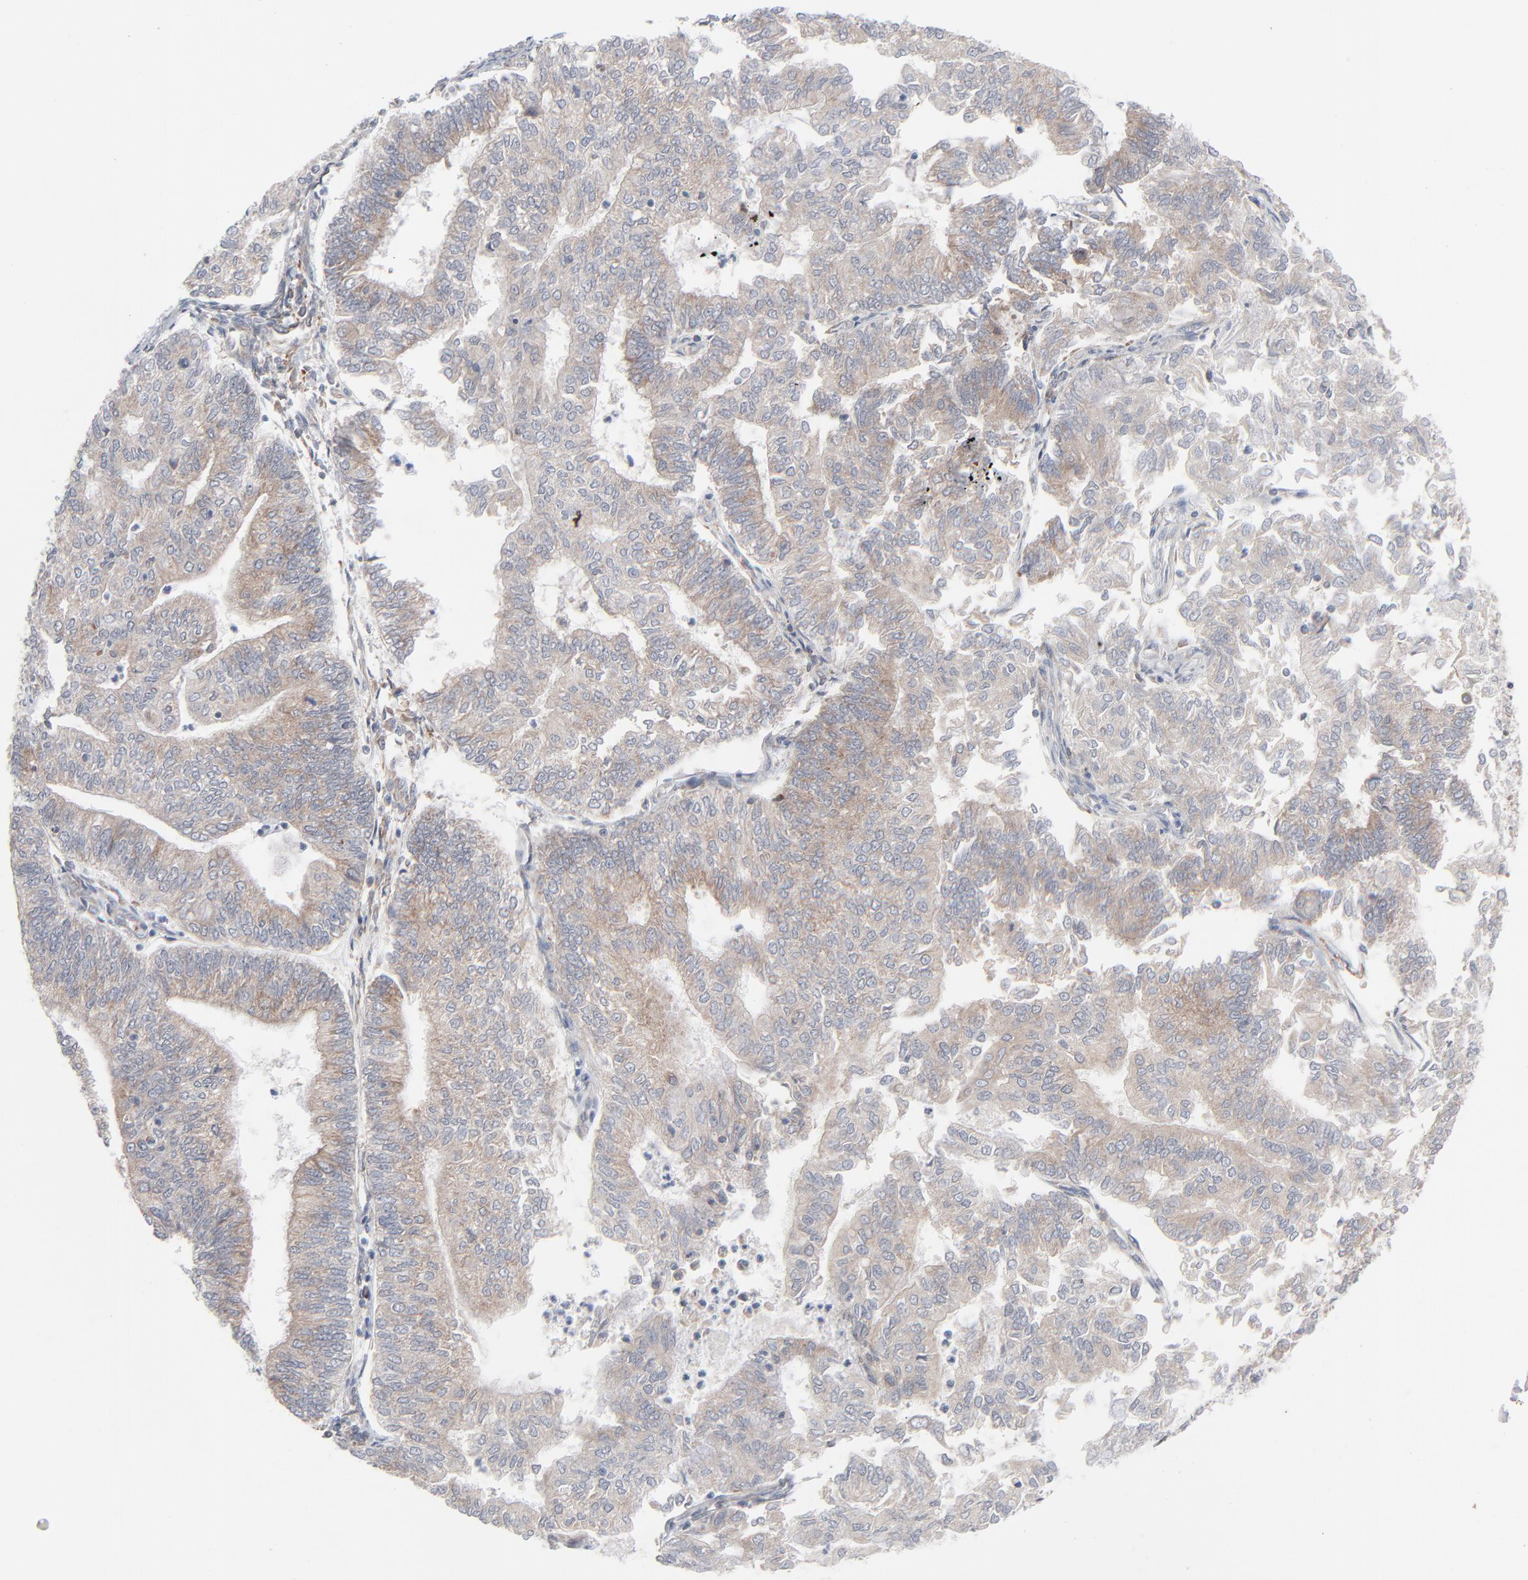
{"staining": {"intensity": "weak", "quantity": ">75%", "location": "cytoplasmic/membranous"}, "tissue": "endometrial cancer", "cell_type": "Tumor cells", "image_type": "cancer", "snomed": [{"axis": "morphology", "description": "Adenocarcinoma, NOS"}, {"axis": "topography", "description": "Endometrium"}], "caption": "Immunohistochemistry (IHC) (DAB (3,3'-diaminobenzidine)) staining of endometrial cancer (adenocarcinoma) exhibits weak cytoplasmic/membranous protein positivity in about >75% of tumor cells.", "gene": "KDSR", "patient": {"sex": "female", "age": 59}}